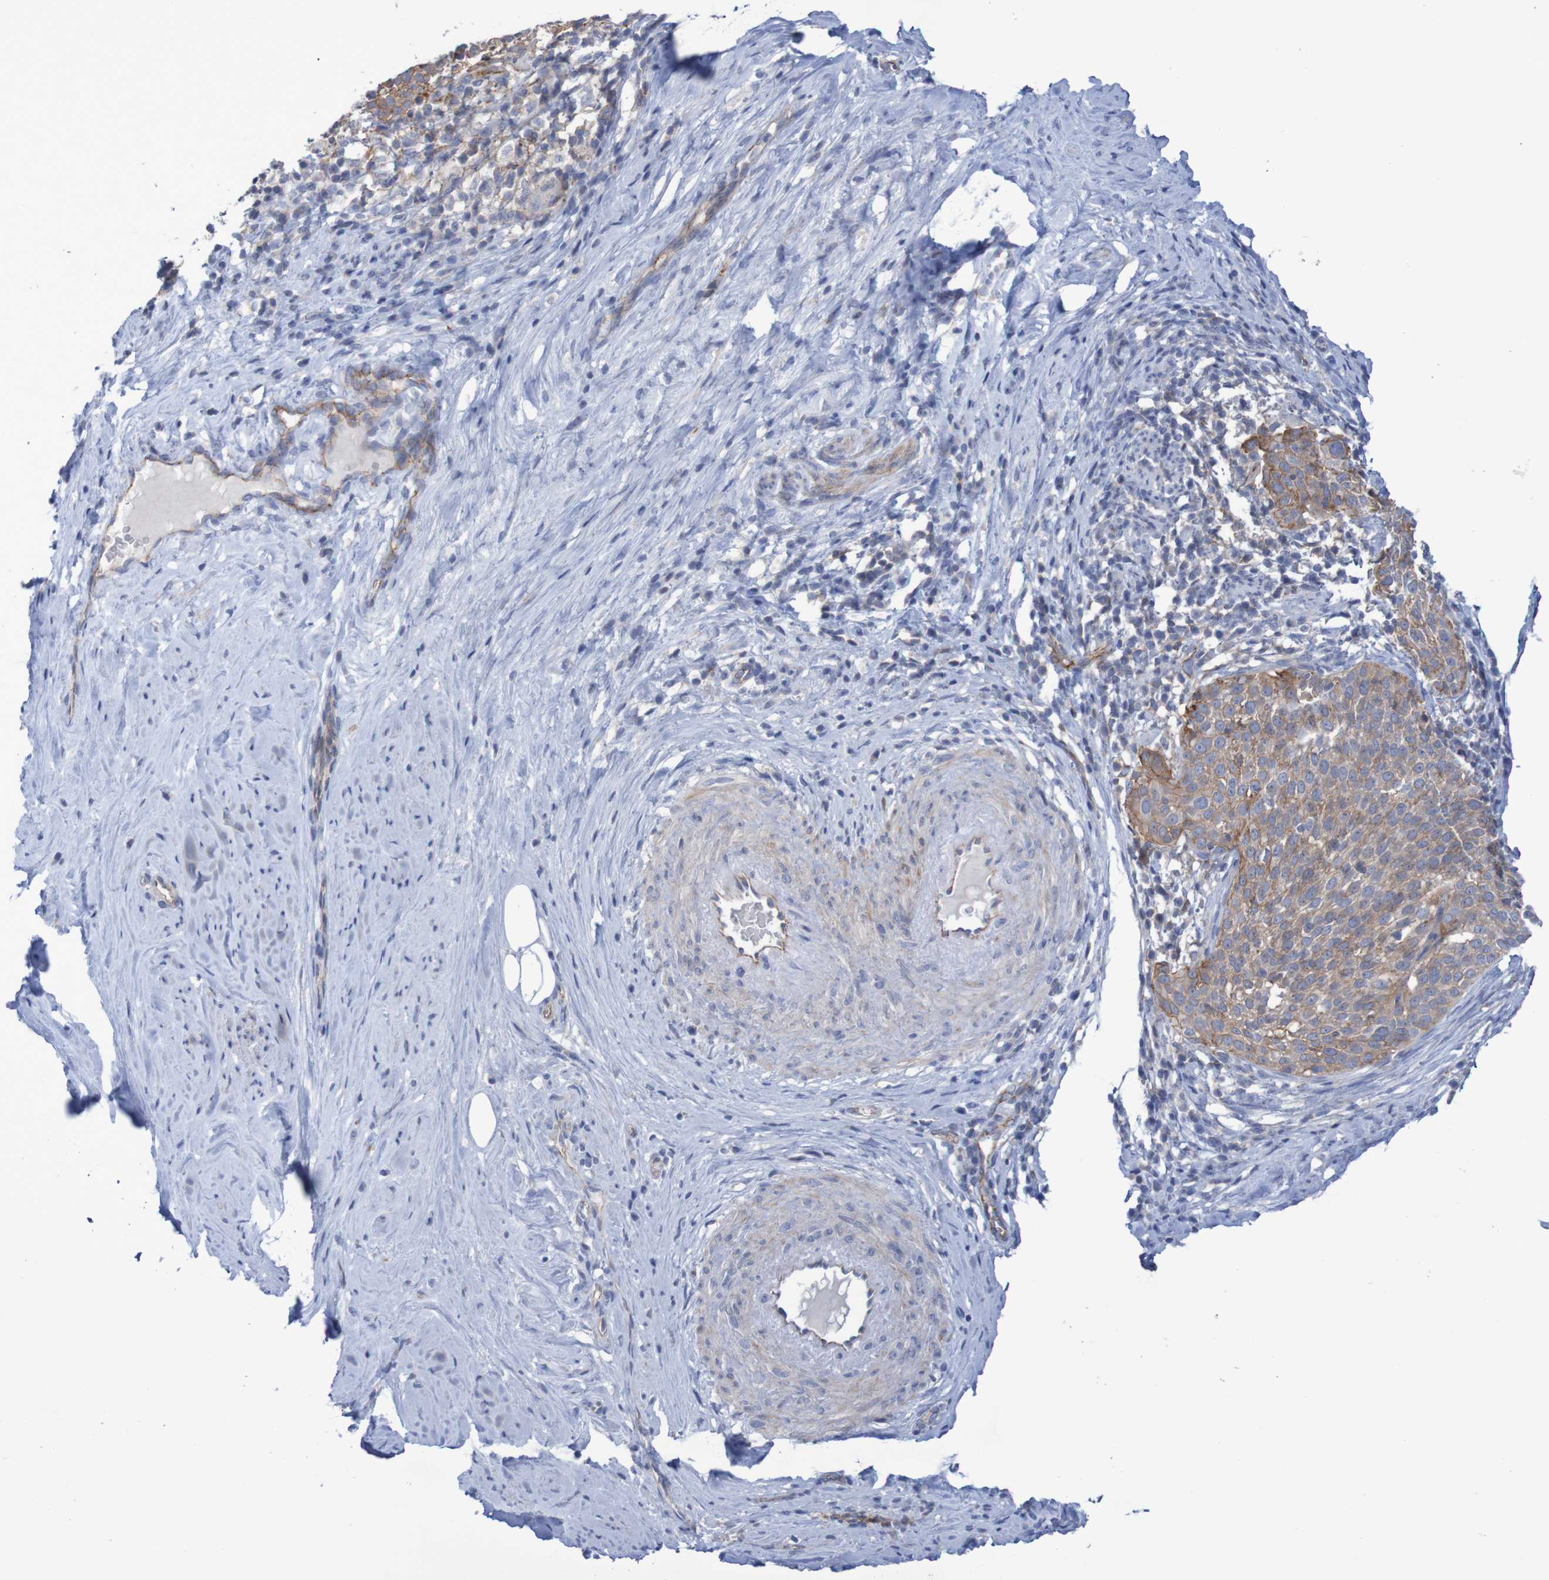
{"staining": {"intensity": "weak", "quantity": ">75%", "location": "cytoplasmic/membranous"}, "tissue": "cervical cancer", "cell_type": "Tumor cells", "image_type": "cancer", "snomed": [{"axis": "morphology", "description": "Squamous cell carcinoma, NOS"}, {"axis": "topography", "description": "Cervix"}], "caption": "Immunohistochemistry (IHC) micrograph of cervical cancer (squamous cell carcinoma) stained for a protein (brown), which displays low levels of weak cytoplasmic/membranous staining in about >75% of tumor cells.", "gene": "NECTIN2", "patient": {"sex": "female", "age": 51}}